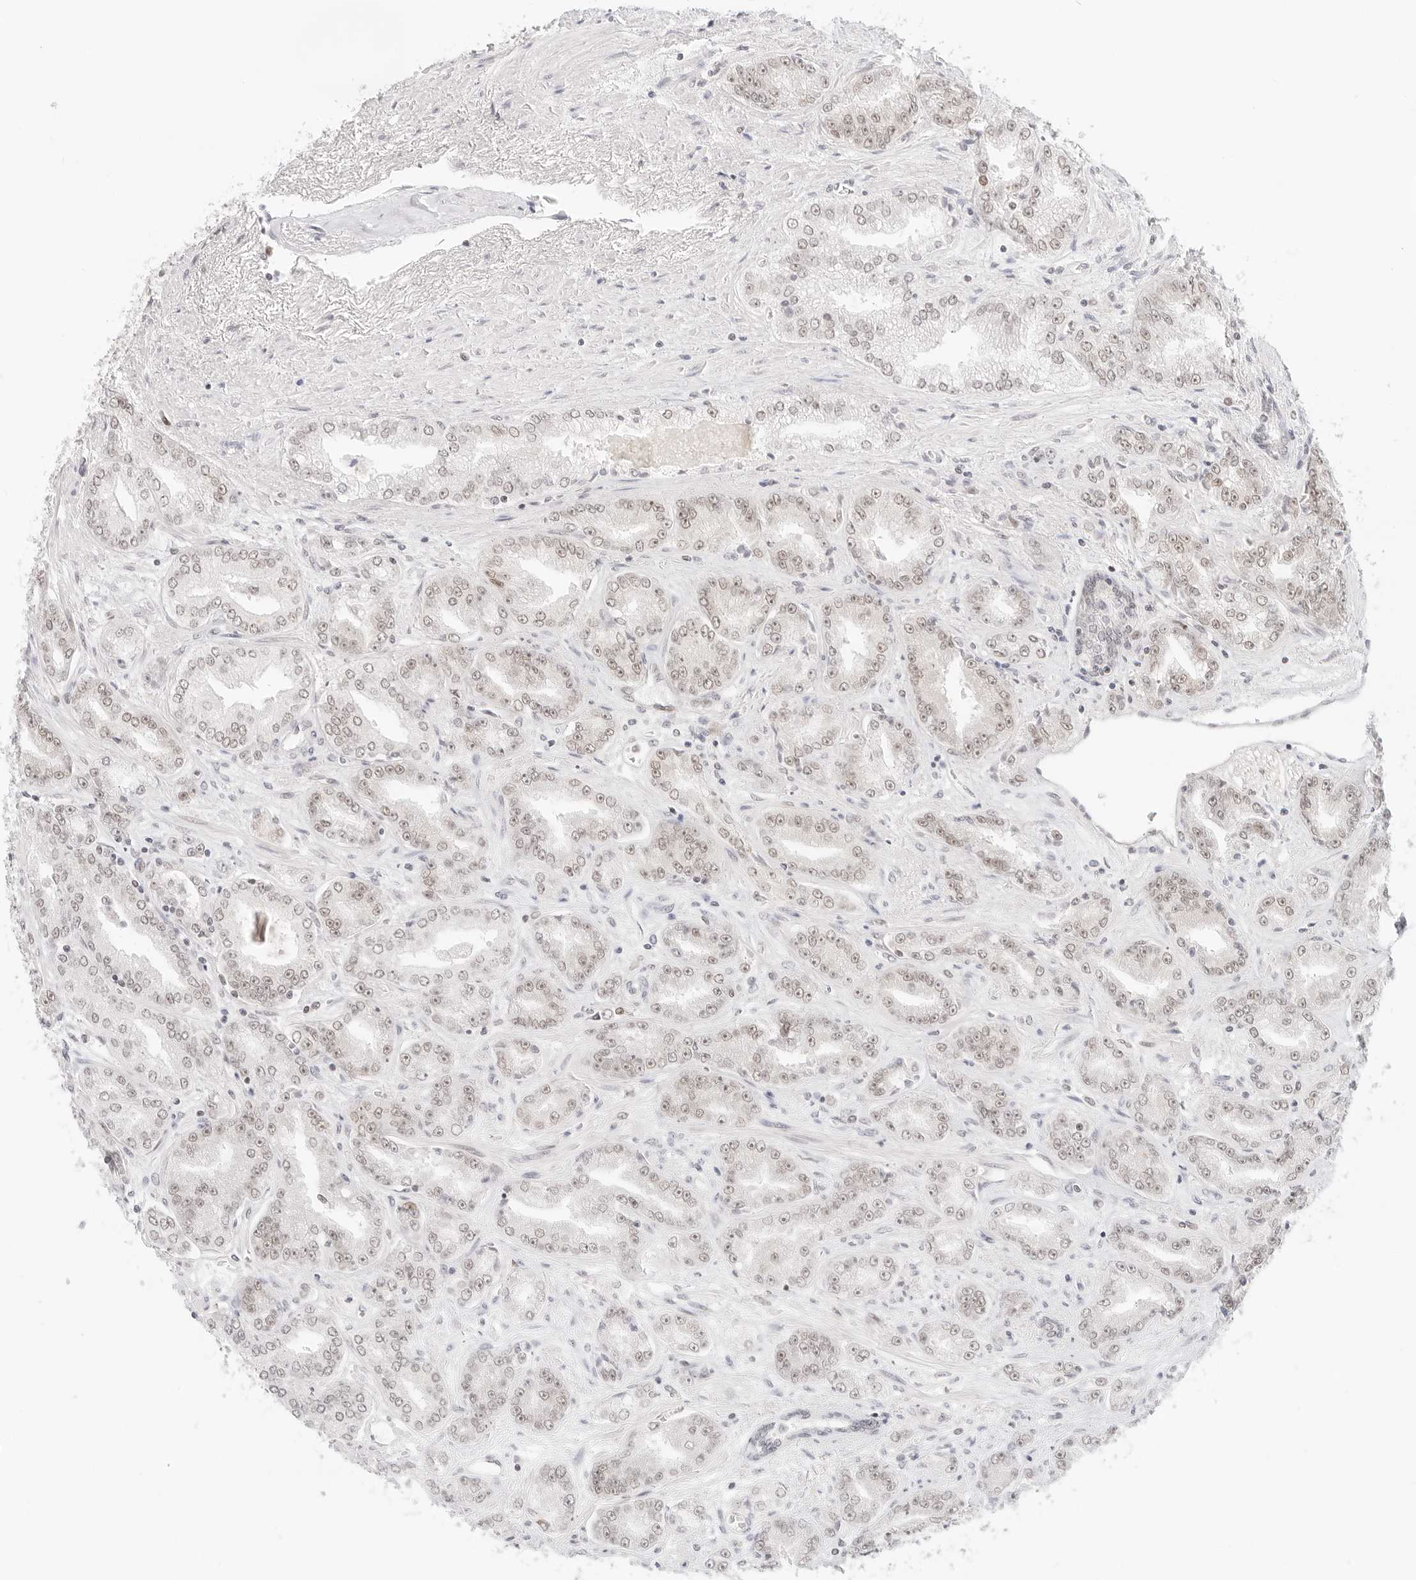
{"staining": {"intensity": "weak", "quantity": "<25%", "location": "nuclear"}, "tissue": "prostate cancer", "cell_type": "Tumor cells", "image_type": "cancer", "snomed": [{"axis": "morphology", "description": "Adenocarcinoma, High grade"}, {"axis": "topography", "description": "Prostate"}], "caption": "A micrograph of prostate cancer stained for a protein shows no brown staining in tumor cells.", "gene": "ITGA6", "patient": {"sex": "male", "age": 71}}